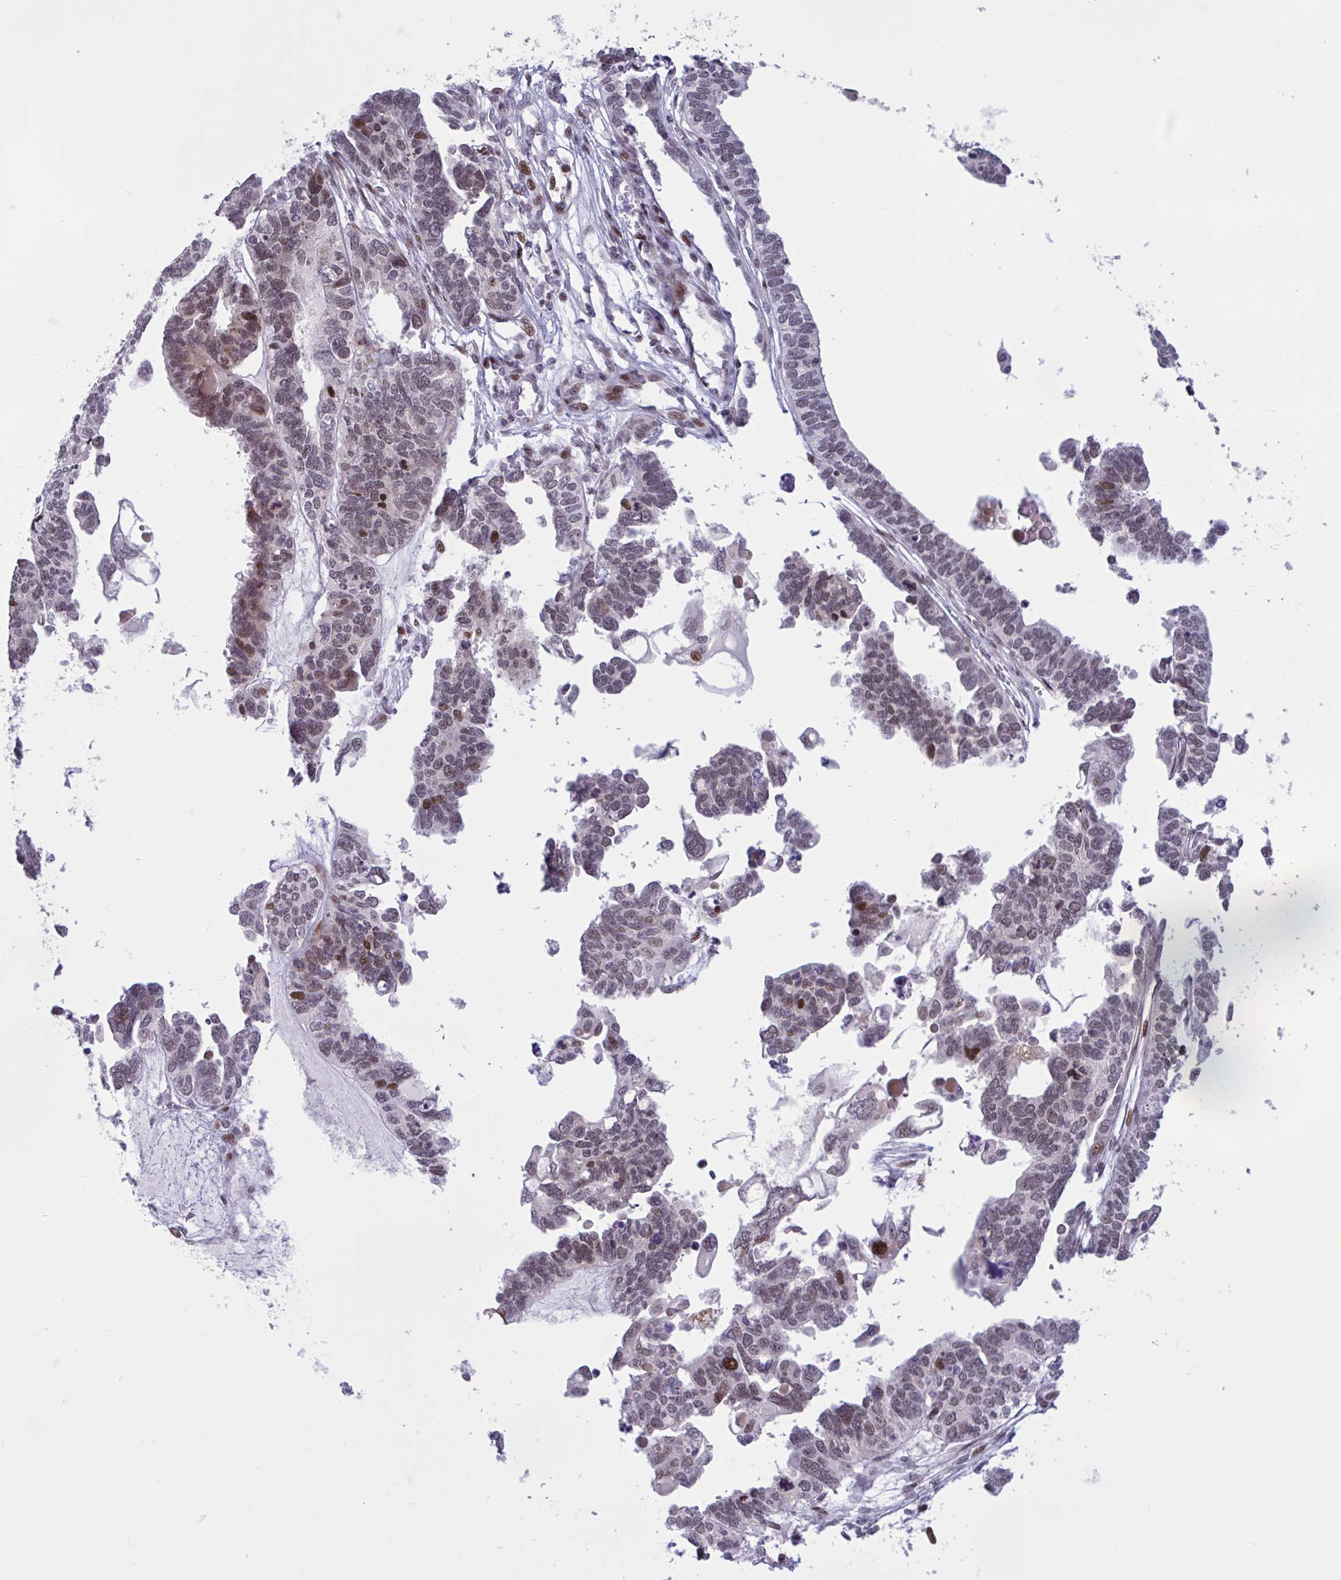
{"staining": {"intensity": "moderate", "quantity": "25%-75%", "location": "nuclear"}, "tissue": "ovarian cancer", "cell_type": "Tumor cells", "image_type": "cancer", "snomed": [{"axis": "morphology", "description": "Cystadenocarcinoma, serous, NOS"}, {"axis": "topography", "description": "Ovary"}], "caption": "DAB immunohistochemical staining of human serous cystadenocarcinoma (ovarian) displays moderate nuclear protein staining in approximately 25%-75% of tumor cells. (Brightfield microscopy of DAB IHC at high magnification).", "gene": "RBL1", "patient": {"sex": "female", "age": 51}}